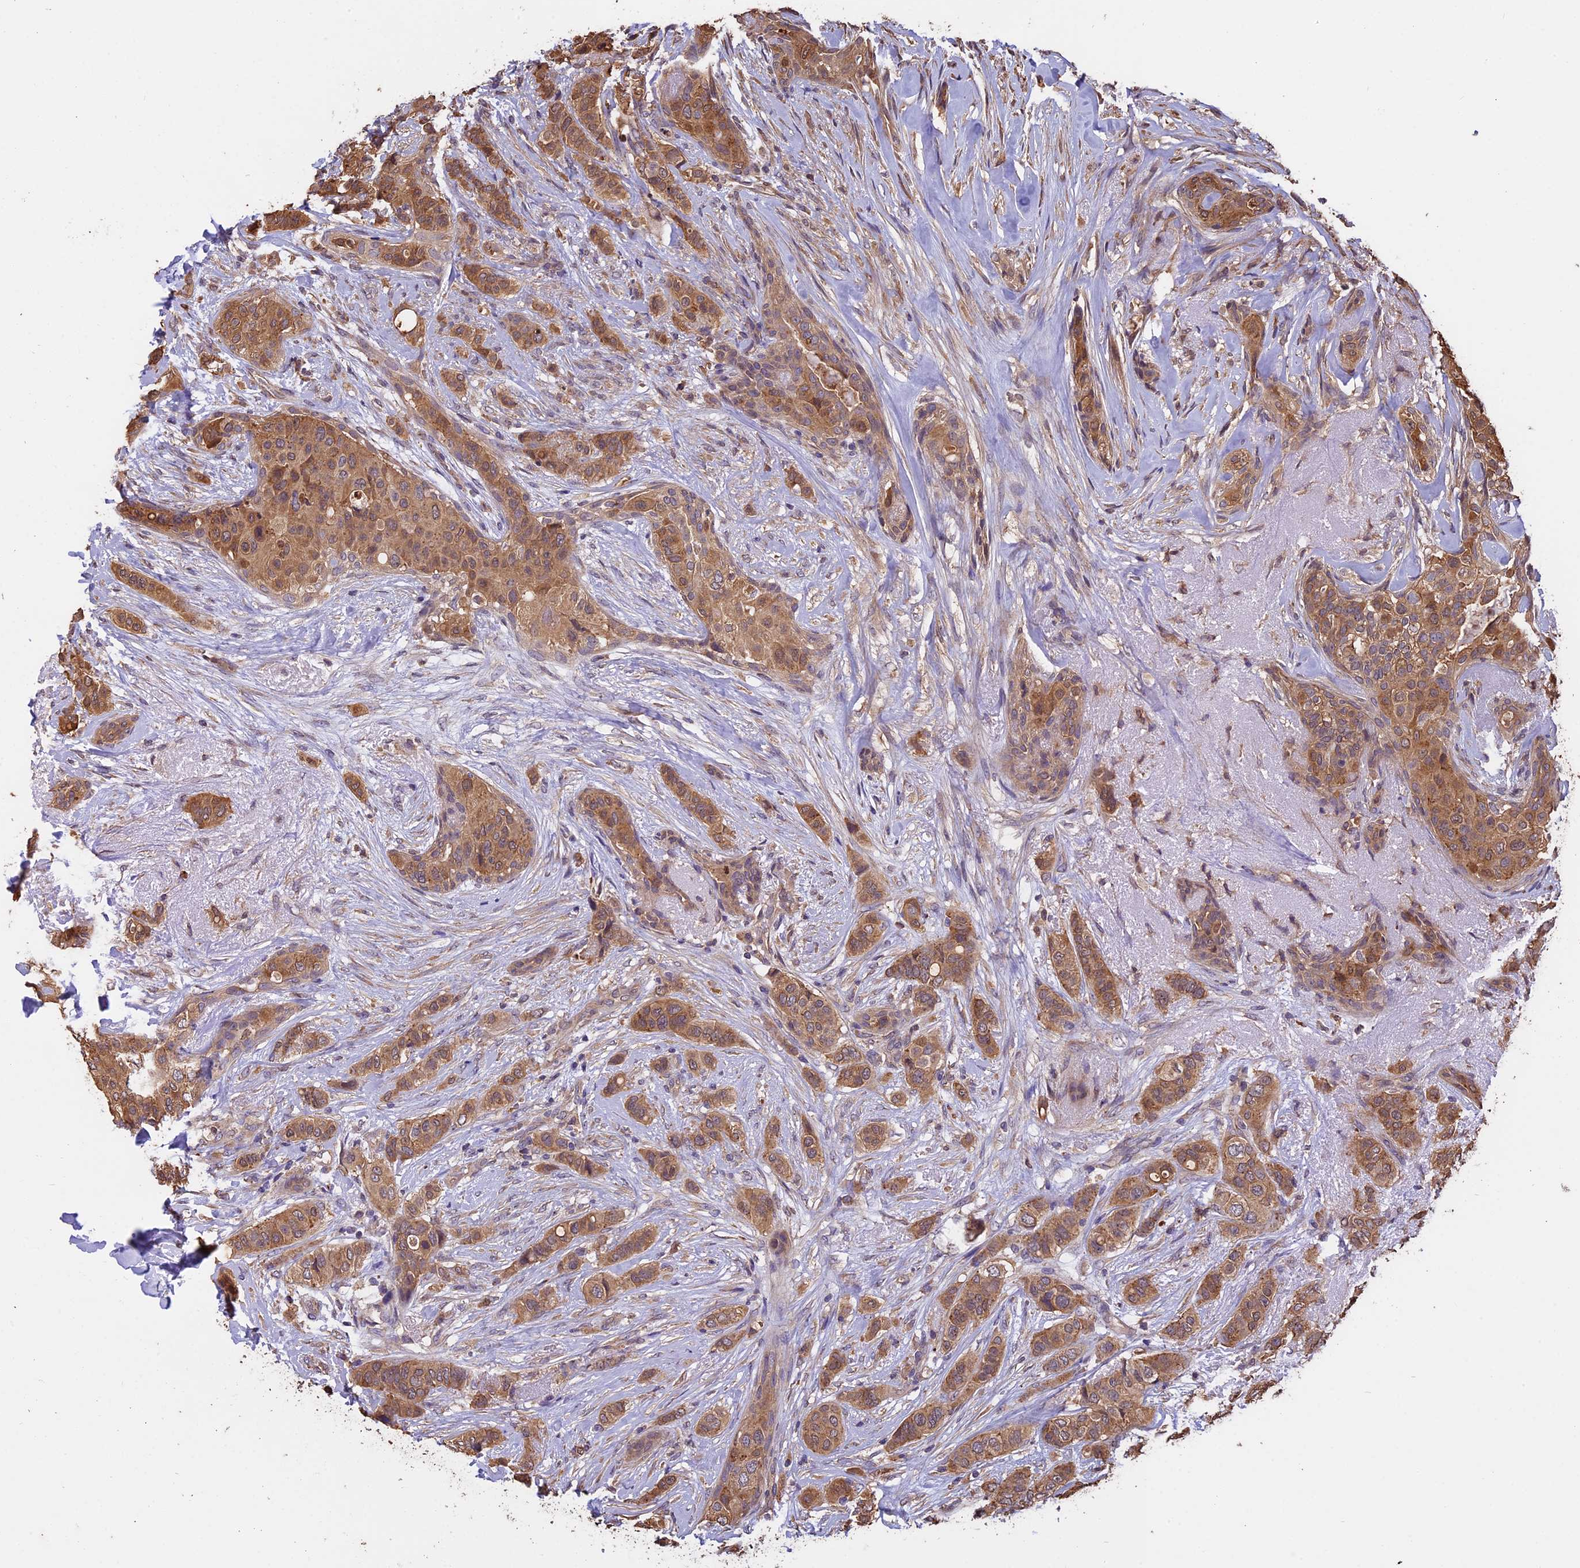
{"staining": {"intensity": "moderate", "quantity": ">75%", "location": "cytoplasmic/membranous"}, "tissue": "breast cancer", "cell_type": "Tumor cells", "image_type": "cancer", "snomed": [{"axis": "morphology", "description": "Lobular carcinoma"}, {"axis": "topography", "description": "Breast"}], "caption": "This photomicrograph shows immunohistochemistry (IHC) staining of breast lobular carcinoma, with medium moderate cytoplasmic/membranous expression in approximately >75% of tumor cells.", "gene": "CHMP2A", "patient": {"sex": "female", "age": 51}}